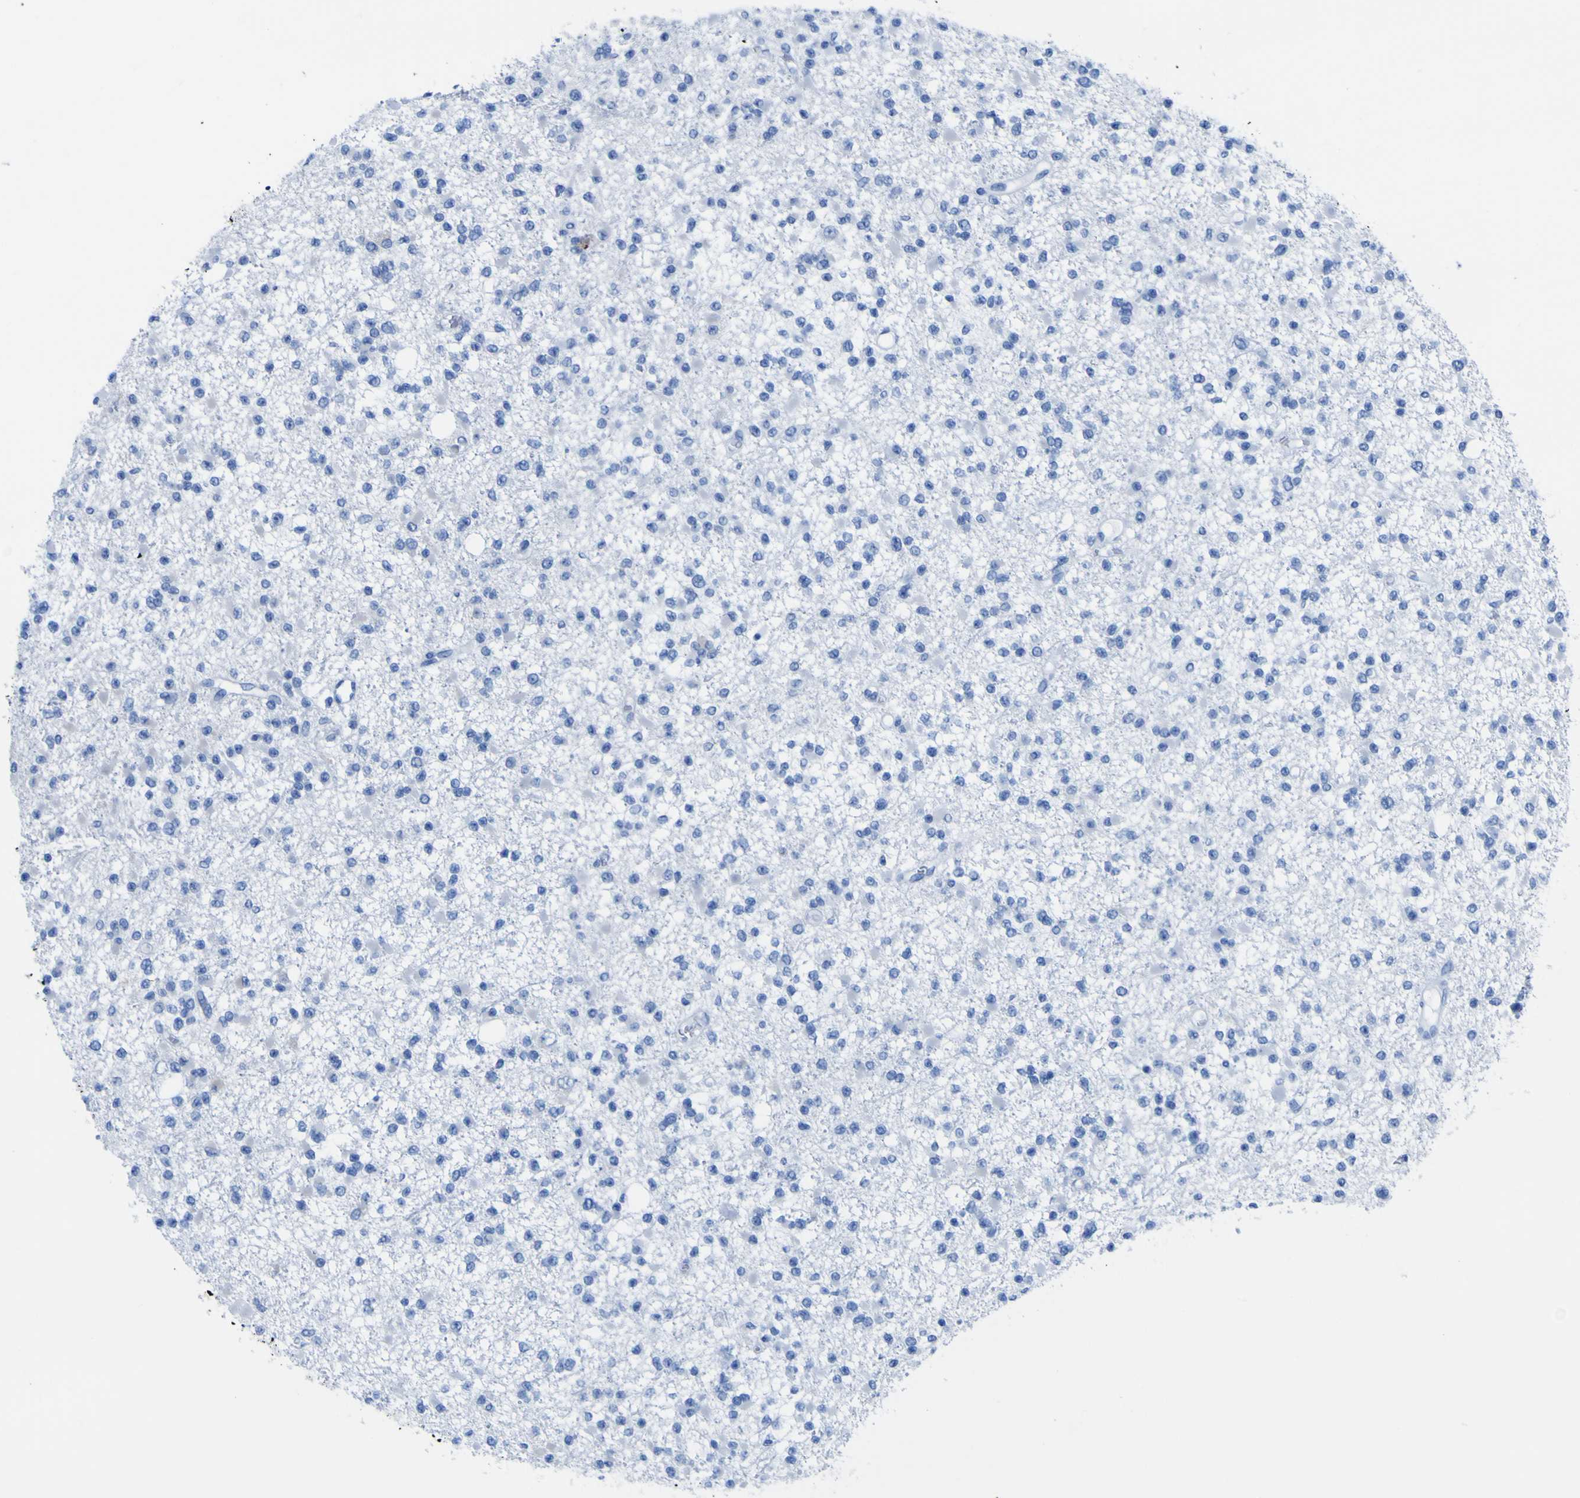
{"staining": {"intensity": "negative", "quantity": "none", "location": "none"}, "tissue": "glioma", "cell_type": "Tumor cells", "image_type": "cancer", "snomed": [{"axis": "morphology", "description": "Glioma, malignant, Low grade"}, {"axis": "topography", "description": "Brain"}], "caption": "Immunohistochemistry histopathology image of malignant low-grade glioma stained for a protein (brown), which displays no positivity in tumor cells.", "gene": "NAV1", "patient": {"sex": "female", "age": 22}}